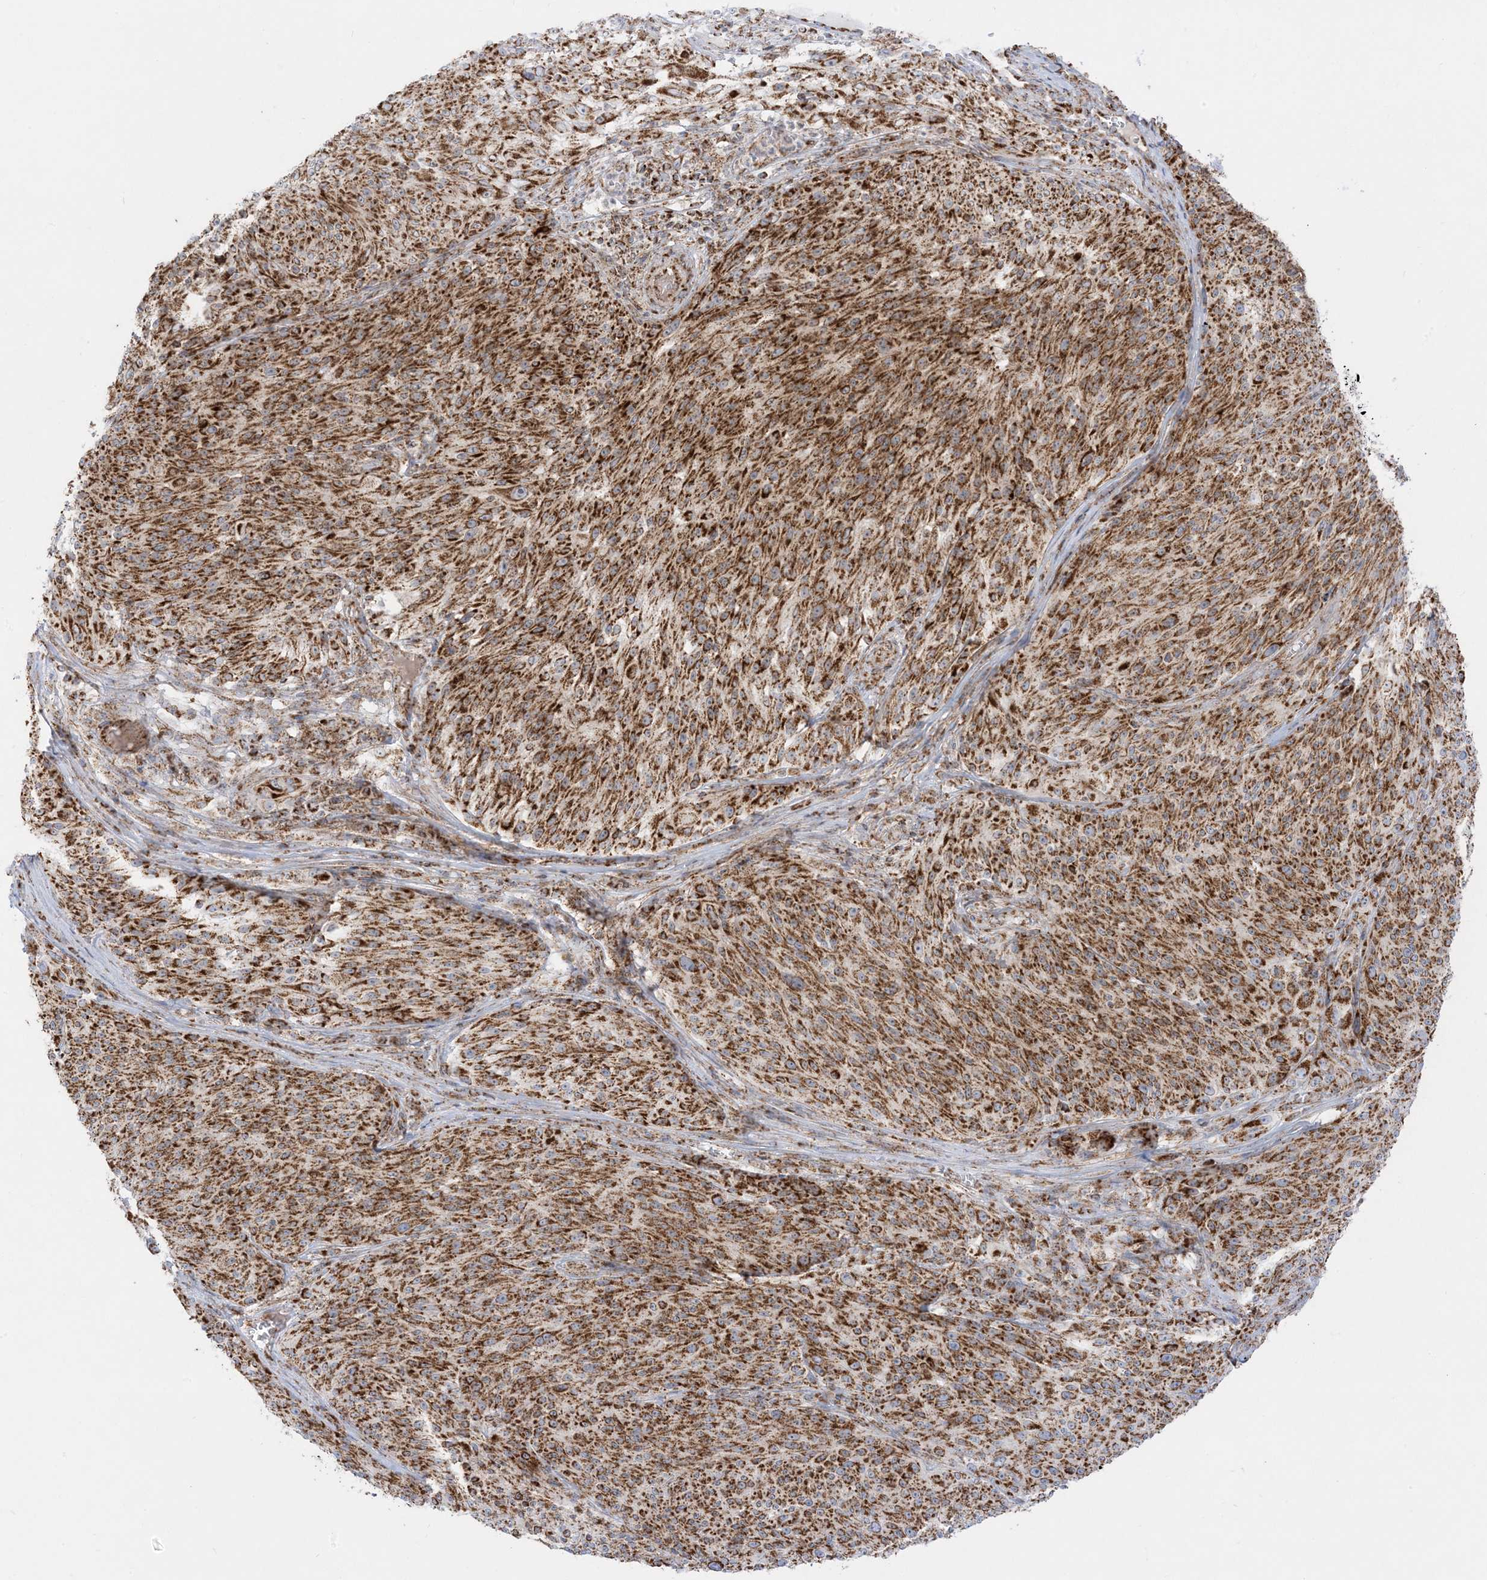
{"staining": {"intensity": "strong", "quantity": ">75%", "location": "cytoplasmic/membranous"}, "tissue": "melanoma", "cell_type": "Tumor cells", "image_type": "cancer", "snomed": [{"axis": "morphology", "description": "Malignant melanoma, NOS"}, {"axis": "topography", "description": "Skin of trunk"}], "caption": "Immunohistochemical staining of melanoma shows high levels of strong cytoplasmic/membranous staining in about >75% of tumor cells. (IHC, brightfield microscopy, high magnification).", "gene": "MRPS36", "patient": {"sex": "male", "age": 71}}